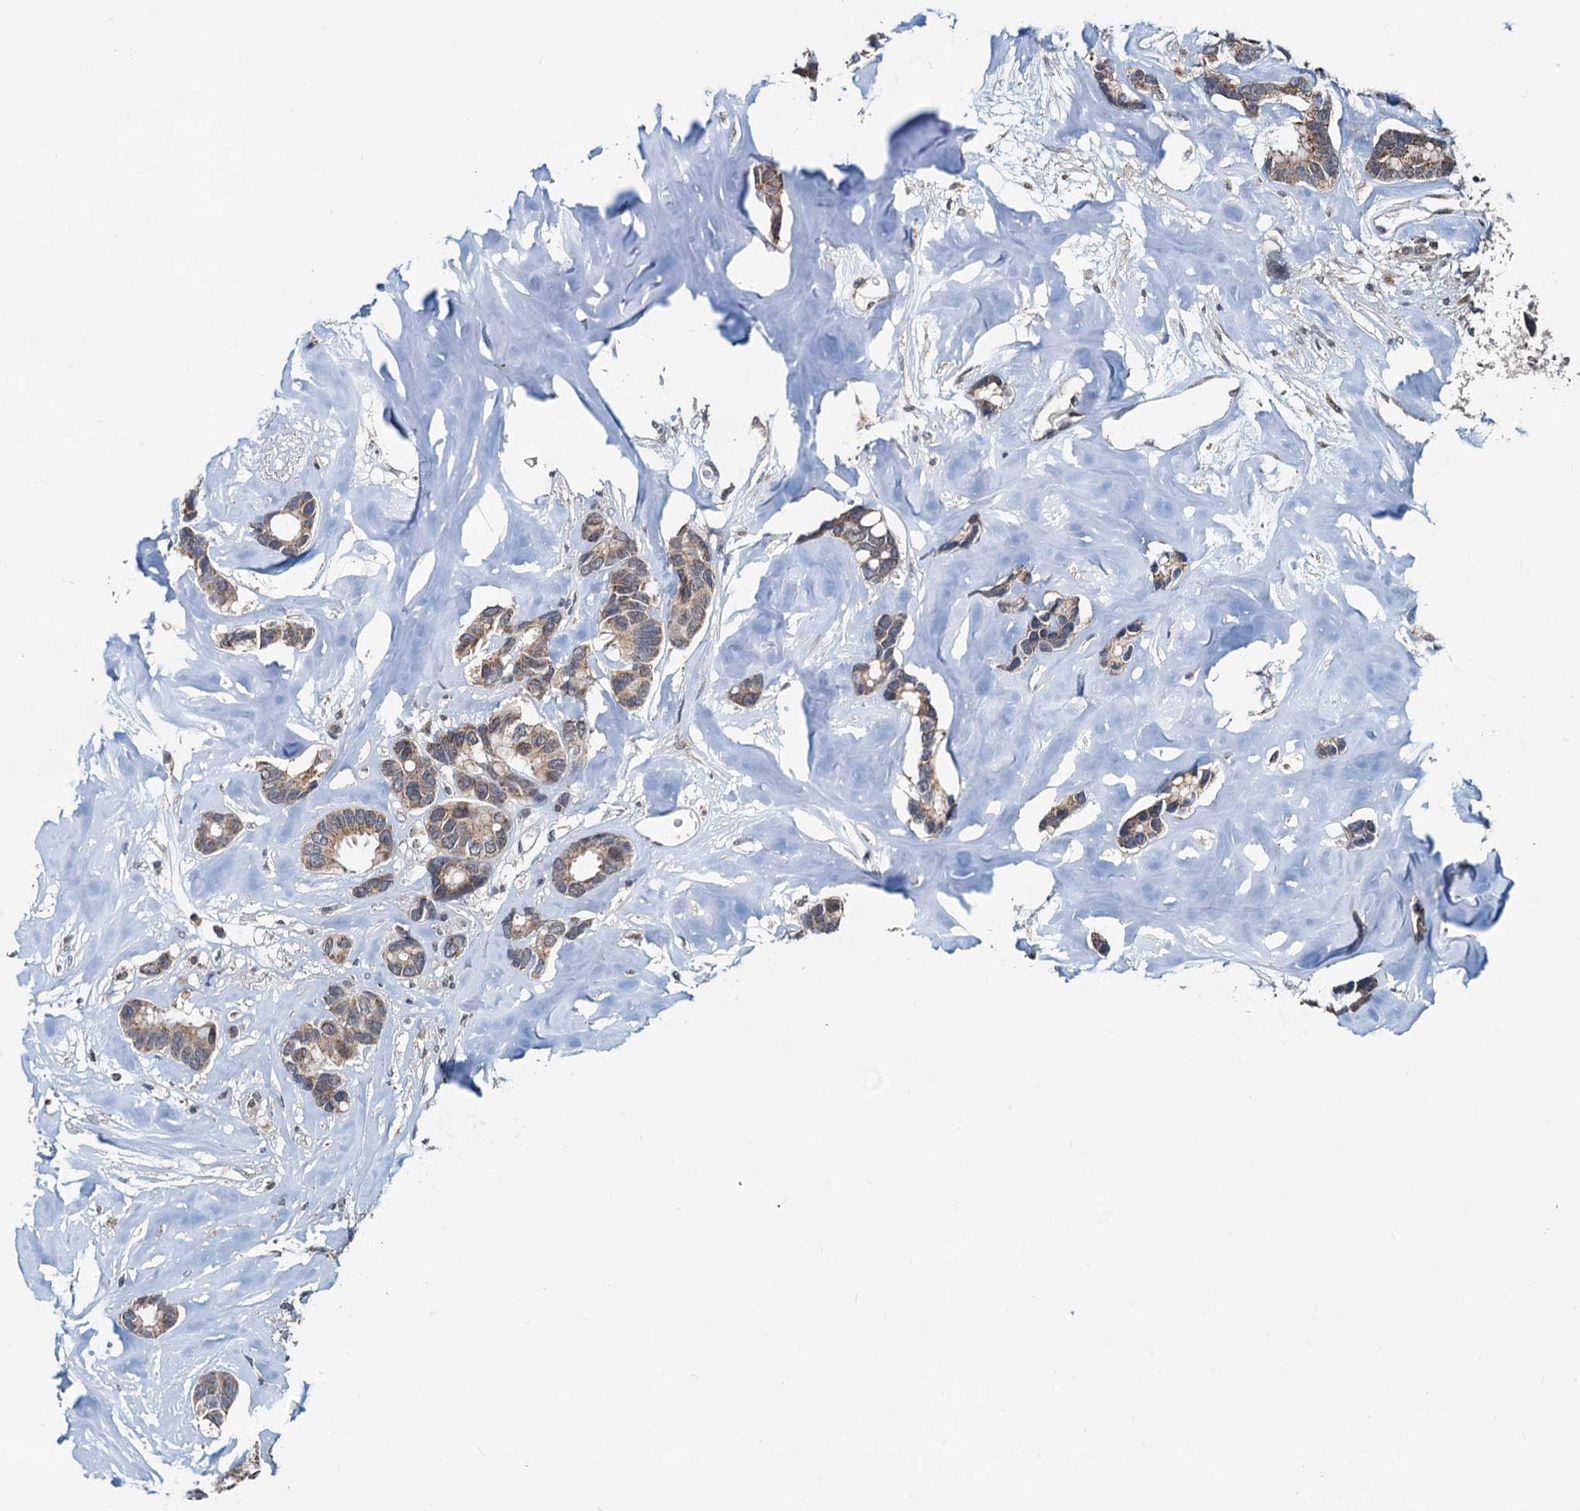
{"staining": {"intensity": "weak", "quantity": "25%-75%", "location": "cytoplasmic/membranous"}, "tissue": "breast cancer", "cell_type": "Tumor cells", "image_type": "cancer", "snomed": [{"axis": "morphology", "description": "Duct carcinoma"}, {"axis": "topography", "description": "Breast"}], "caption": "Protein expression analysis of breast cancer (intraductal carcinoma) exhibits weak cytoplasmic/membranous positivity in about 25%-75% of tumor cells. Nuclei are stained in blue.", "gene": "MCMBP", "patient": {"sex": "female", "age": 87}}